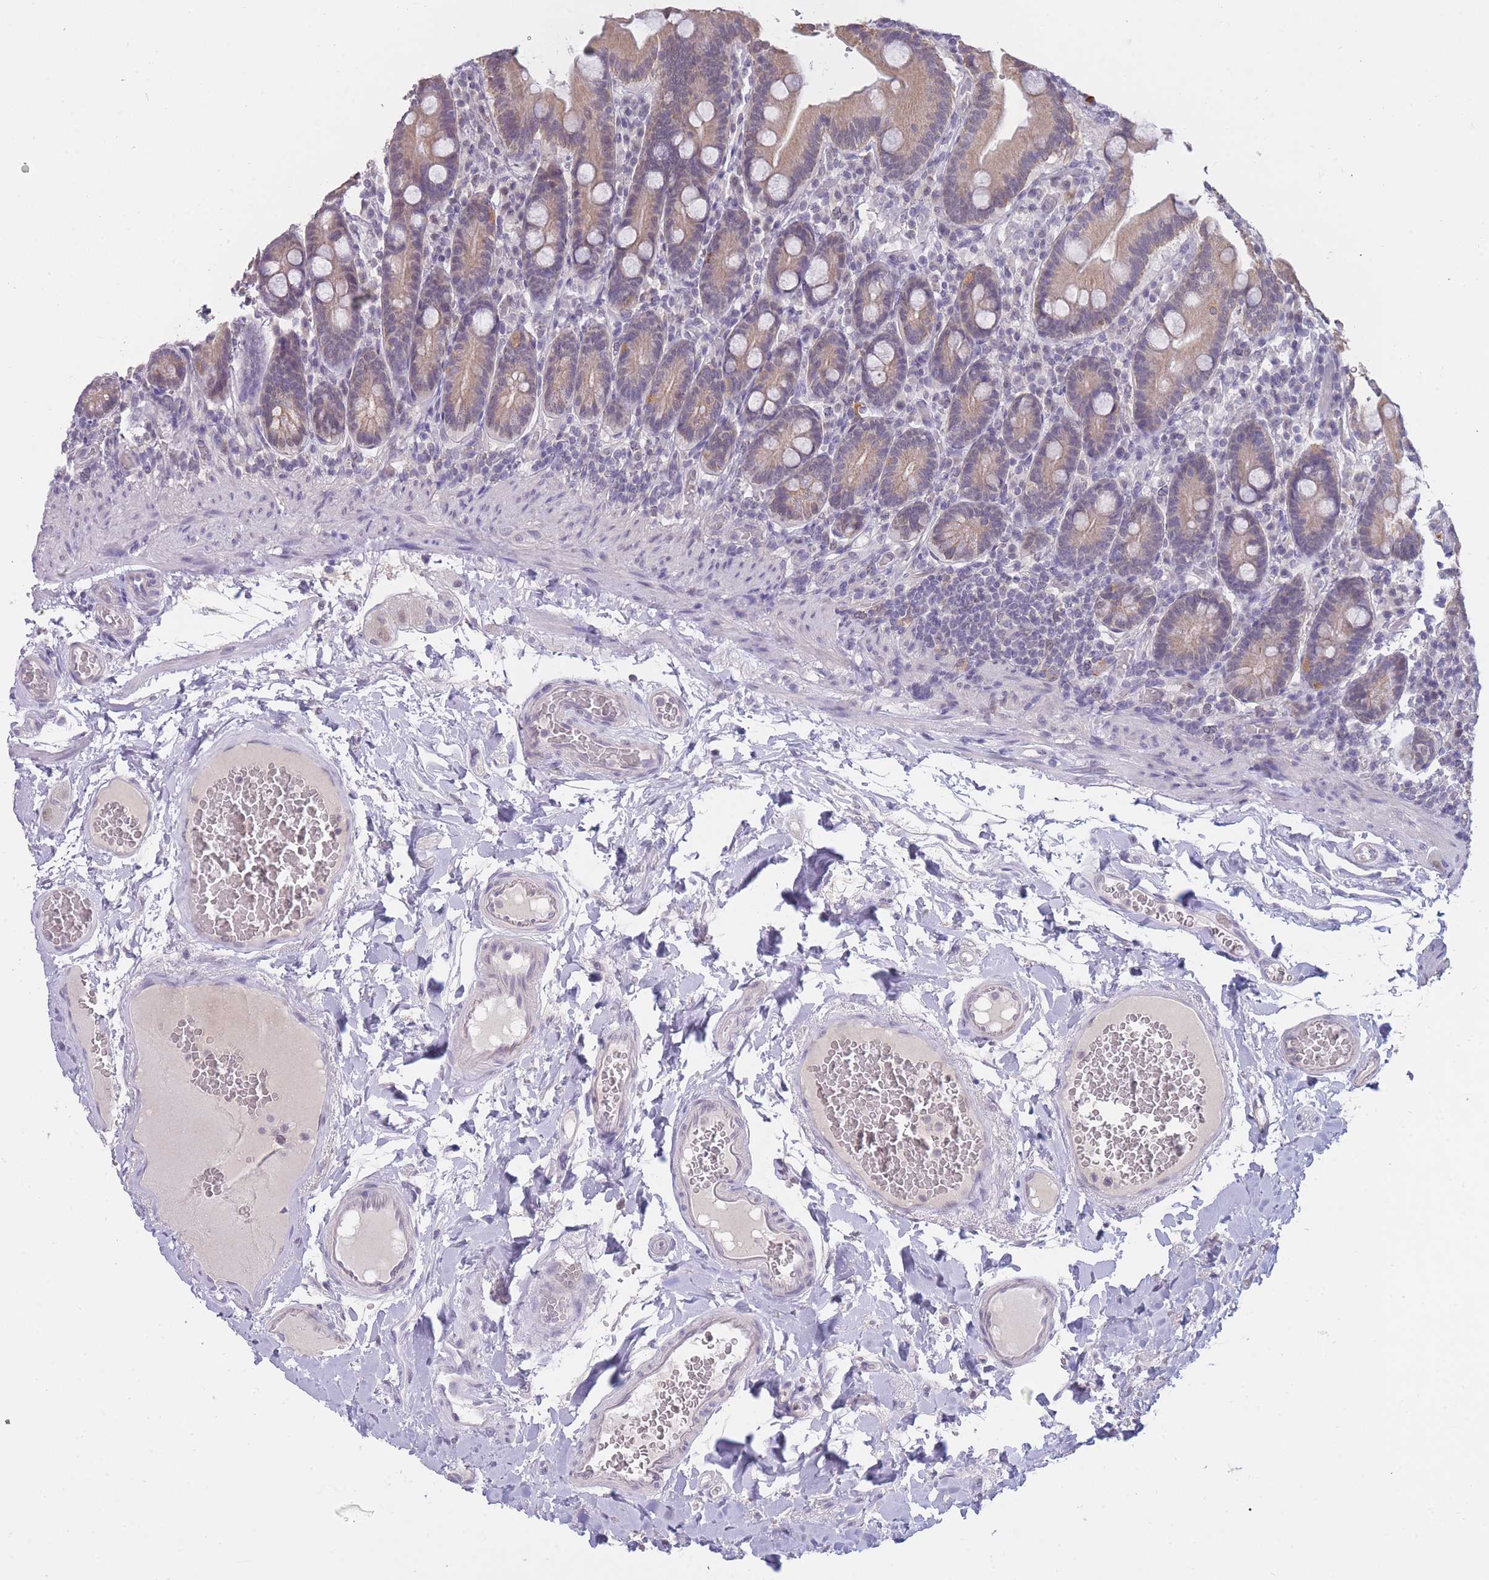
{"staining": {"intensity": "weak", "quantity": ">75%", "location": "cytoplasmic/membranous,nuclear"}, "tissue": "duodenum", "cell_type": "Glandular cells", "image_type": "normal", "snomed": [{"axis": "morphology", "description": "Normal tissue, NOS"}, {"axis": "topography", "description": "Duodenum"}], "caption": "Immunohistochemical staining of normal duodenum shows >75% levels of weak cytoplasmic/membranous,nuclear protein expression in about >75% of glandular cells.", "gene": "GOLGA6L1", "patient": {"sex": "female", "age": 62}}